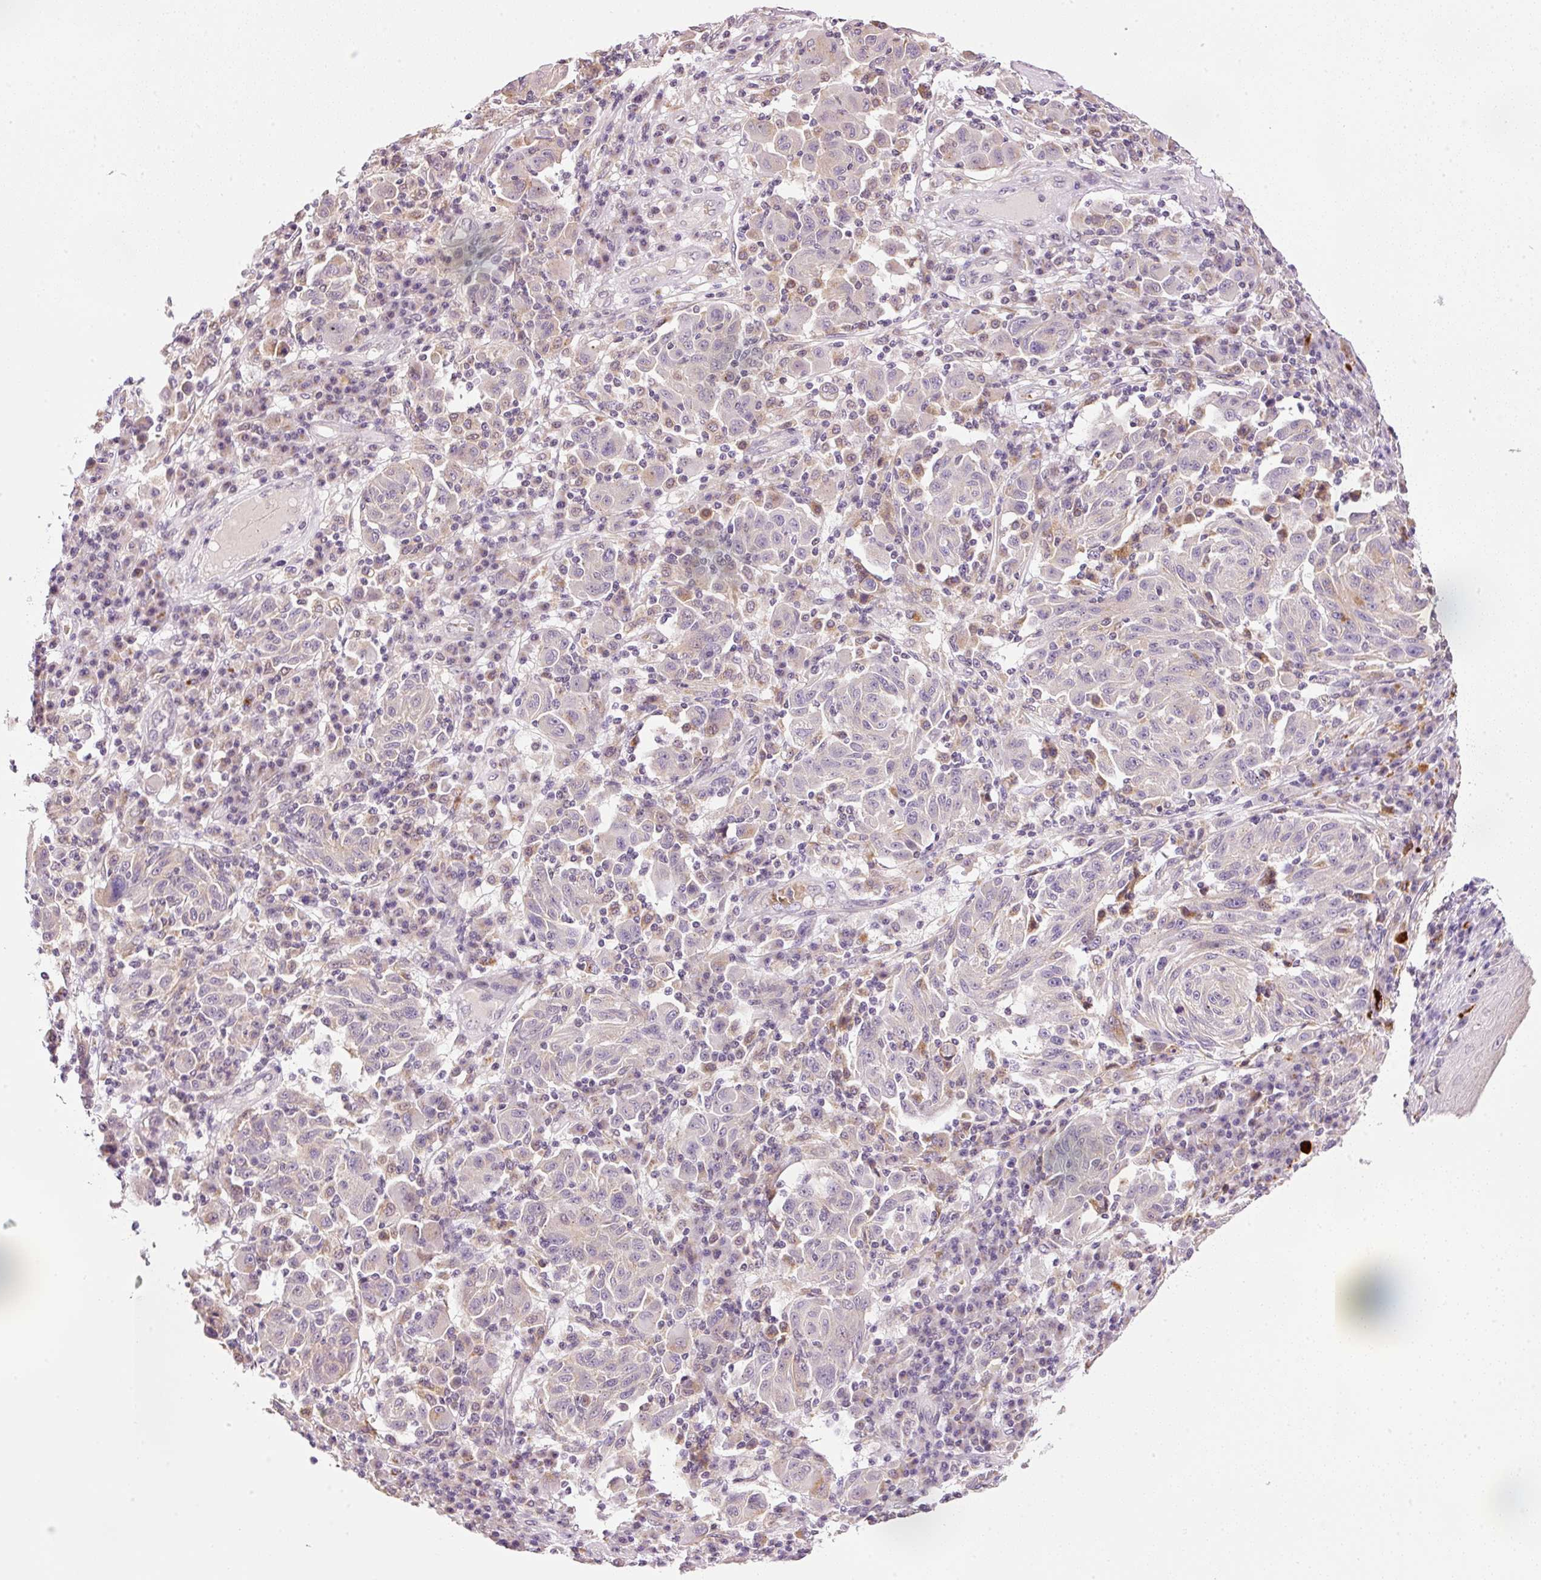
{"staining": {"intensity": "negative", "quantity": "none", "location": "none"}, "tissue": "melanoma", "cell_type": "Tumor cells", "image_type": "cancer", "snomed": [{"axis": "morphology", "description": "Malignant melanoma, NOS"}, {"axis": "topography", "description": "Skin"}], "caption": "This is an immunohistochemistry micrograph of human melanoma. There is no positivity in tumor cells.", "gene": "ZNF639", "patient": {"sex": "male", "age": 53}}